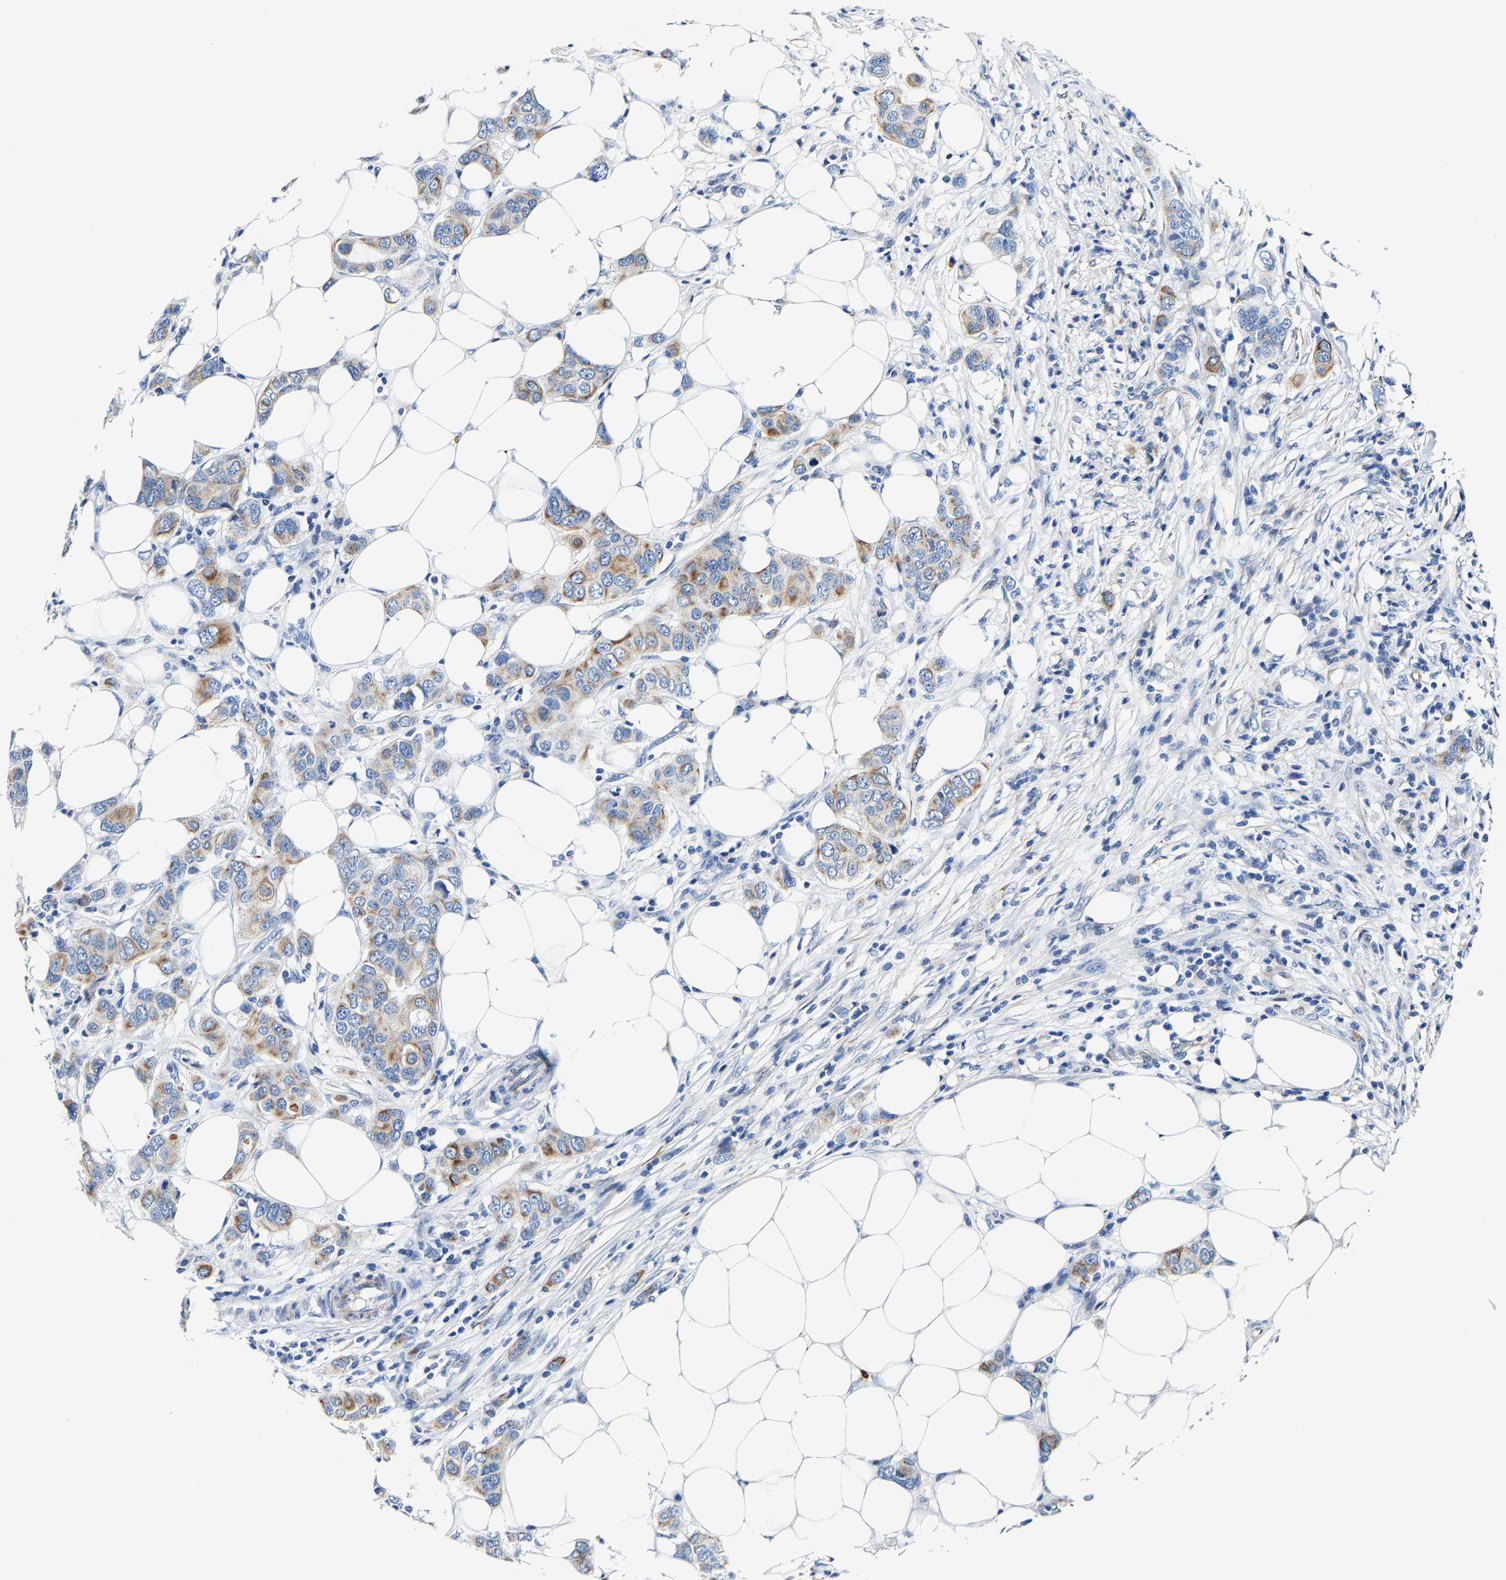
{"staining": {"intensity": "moderate", "quantity": "25%-75%", "location": "cytoplasmic/membranous"}, "tissue": "breast cancer", "cell_type": "Tumor cells", "image_type": "cancer", "snomed": [{"axis": "morphology", "description": "Duct carcinoma"}, {"axis": "topography", "description": "Breast"}], "caption": "Immunohistochemical staining of human breast cancer reveals medium levels of moderate cytoplasmic/membranous protein staining in about 25%-75% of tumor cells. The protein of interest is stained brown, and the nuclei are stained in blue (DAB IHC with brightfield microscopy, high magnification).", "gene": "MMEL1", "patient": {"sex": "female", "age": 50}}